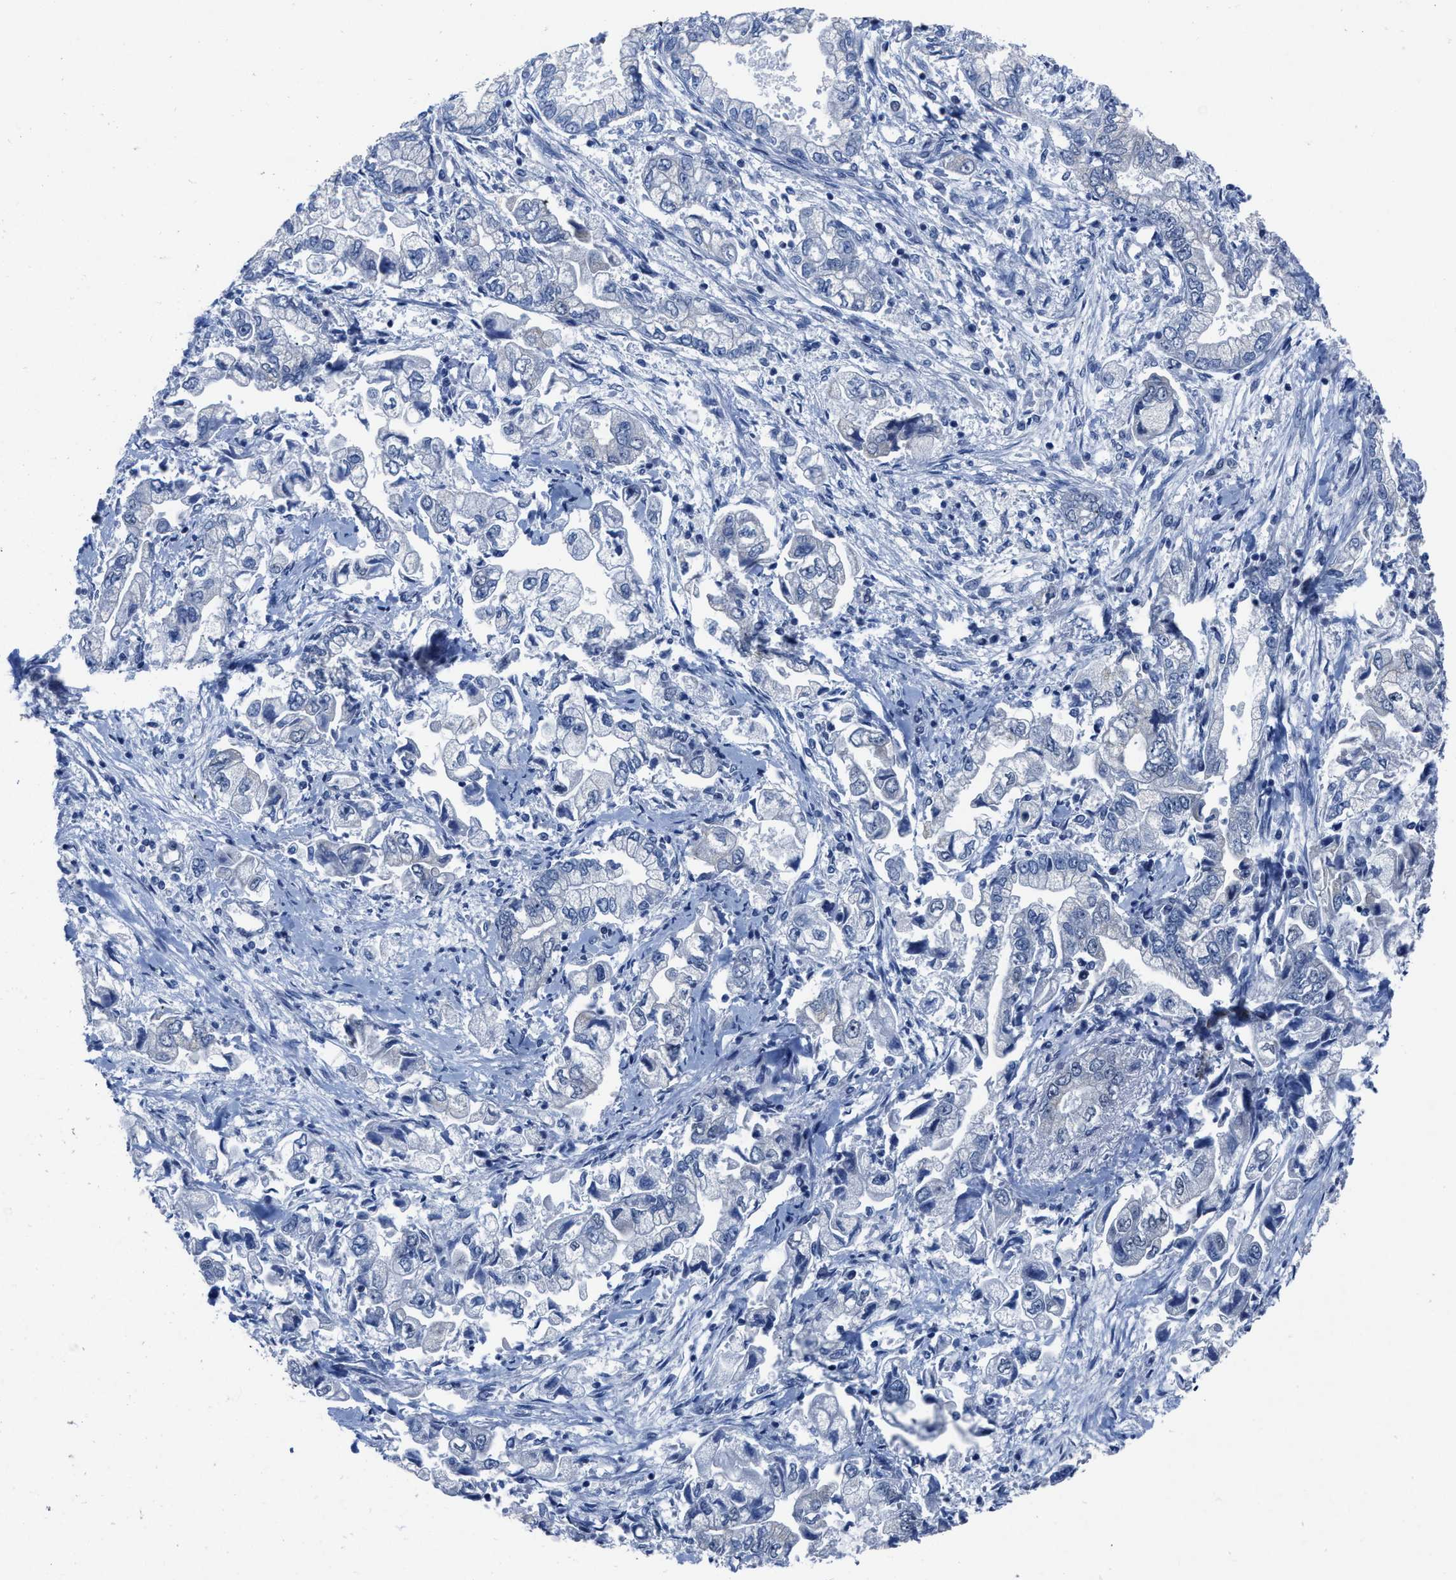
{"staining": {"intensity": "negative", "quantity": "none", "location": "none"}, "tissue": "stomach cancer", "cell_type": "Tumor cells", "image_type": "cancer", "snomed": [{"axis": "morphology", "description": "Normal tissue, NOS"}, {"axis": "morphology", "description": "Adenocarcinoma, NOS"}, {"axis": "topography", "description": "Stomach"}], "caption": "Tumor cells are negative for brown protein staining in stomach cancer (adenocarcinoma). (Immunohistochemistry, brightfield microscopy, high magnification).", "gene": "ID3", "patient": {"sex": "male", "age": 62}}